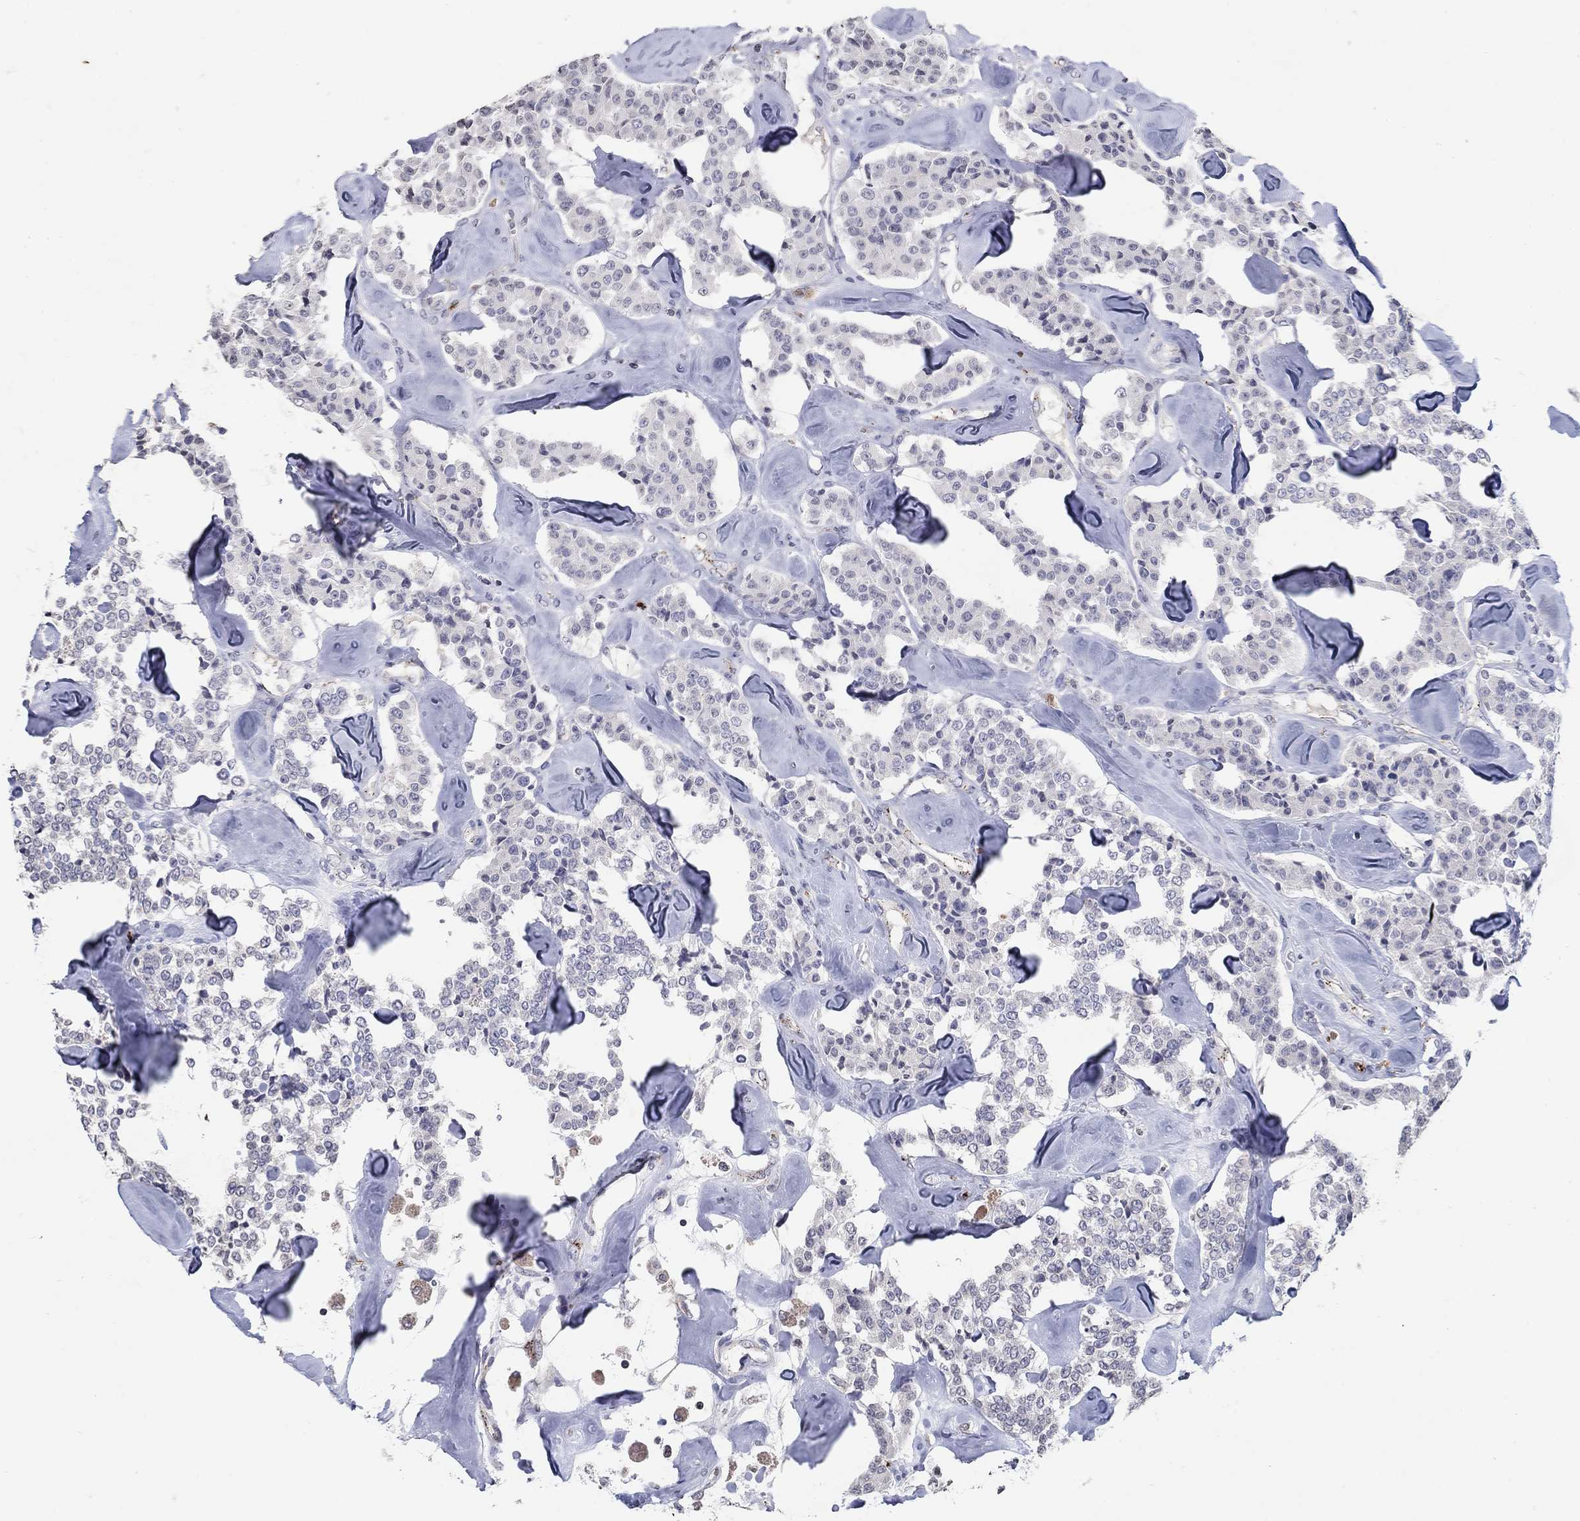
{"staining": {"intensity": "negative", "quantity": "none", "location": "none"}, "tissue": "carcinoid", "cell_type": "Tumor cells", "image_type": "cancer", "snomed": [{"axis": "morphology", "description": "Carcinoid, malignant, NOS"}, {"axis": "topography", "description": "Pancreas"}], "caption": "Human carcinoid stained for a protein using IHC reveals no positivity in tumor cells.", "gene": "TINAG", "patient": {"sex": "male", "age": 41}}